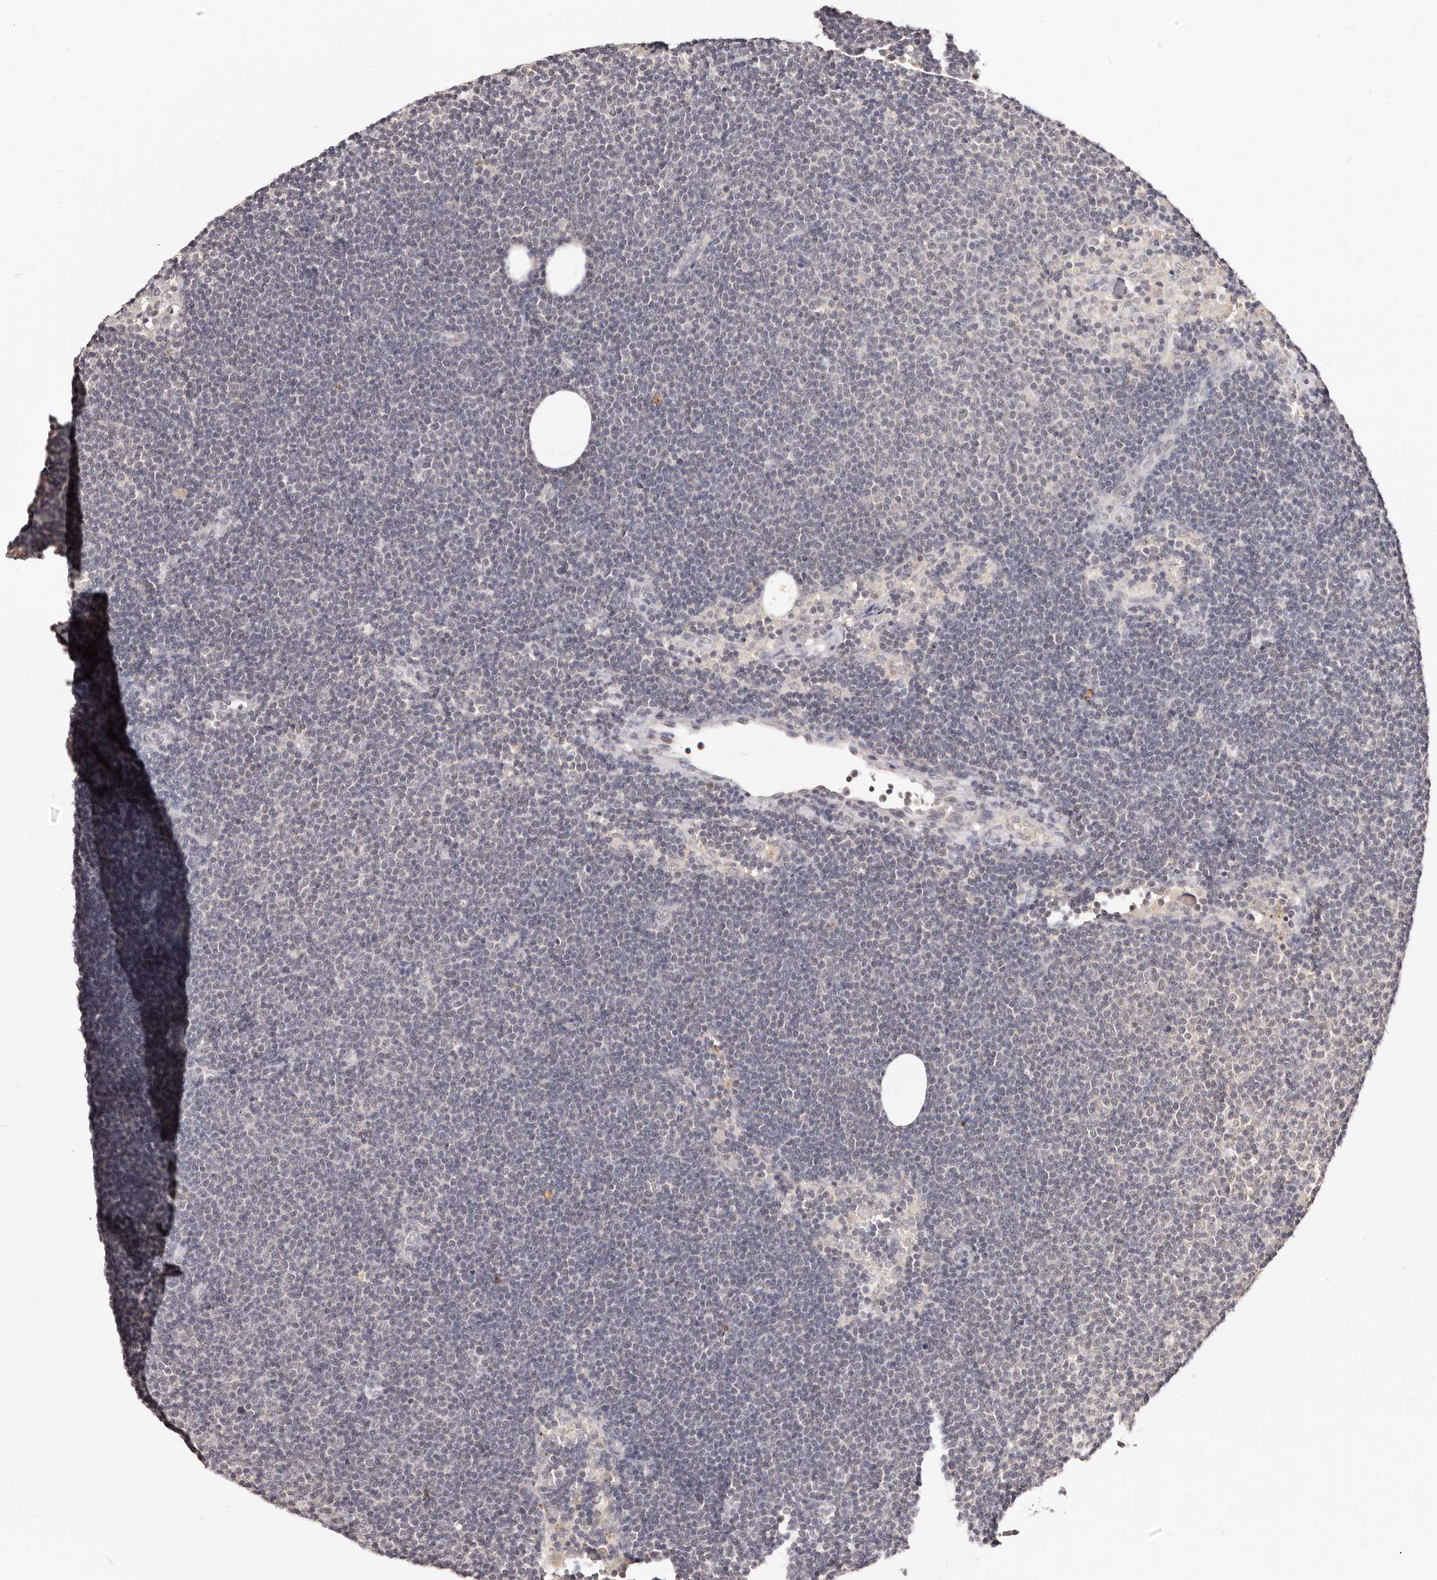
{"staining": {"intensity": "negative", "quantity": "none", "location": "none"}, "tissue": "lymphoma", "cell_type": "Tumor cells", "image_type": "cancer", "snomed": [{"axis": "morphology", "description": "Malignant lymphoma, non-Hodgkin's type, Low grade"}, {"axis": "topography", "description": "Lymph node"}], "caption": "Tumor cells show no significant expression in lymphoma.", "gene": "TSPAN13", "patient": {"sex": "female", "age": 53}}